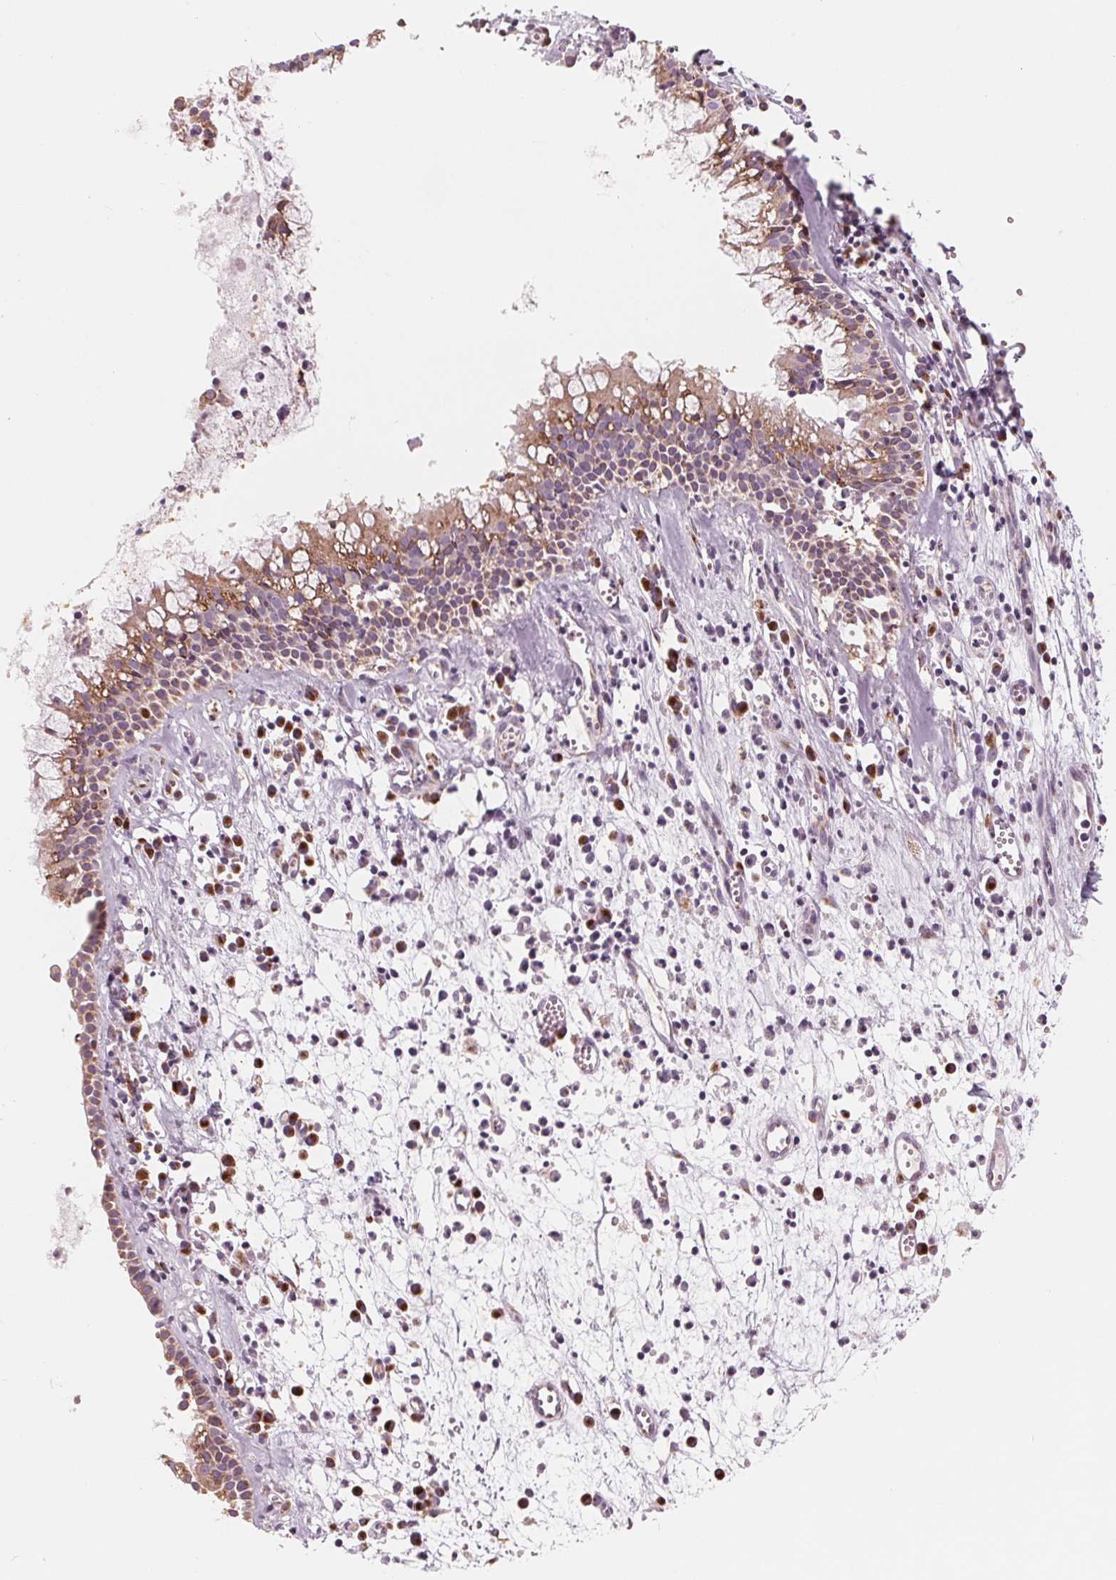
{"staining": {"intensity": "weak", "quantity": ">75%", "location": "cytoplasmic/membranous,nuclear"}, "tissue": "nasopharynx", "cell_type": "Respiratory epithelial cells", "image_type": "normal", "snomed": [{"axis": "morphology", "description": "Normal tissue, NOS"}, {"axis": "topography", "description": "Nasopharynx"}], "caption": "The photomicrograph displays staining of unremarkable nasopharynx, revealing weak cytoplasmic/membranous,nuclear protein staining (brown color) within respiratory epithelial cells. The staining was performed using DAB (3,3'-diaminobenzidine) to visualize the protein expression in brown, while the nuclei were stained in blue with hematoxylin (Magnification: 20x).", "gene": "IL9R", "patient": {"sex": "female", "age": 52}}